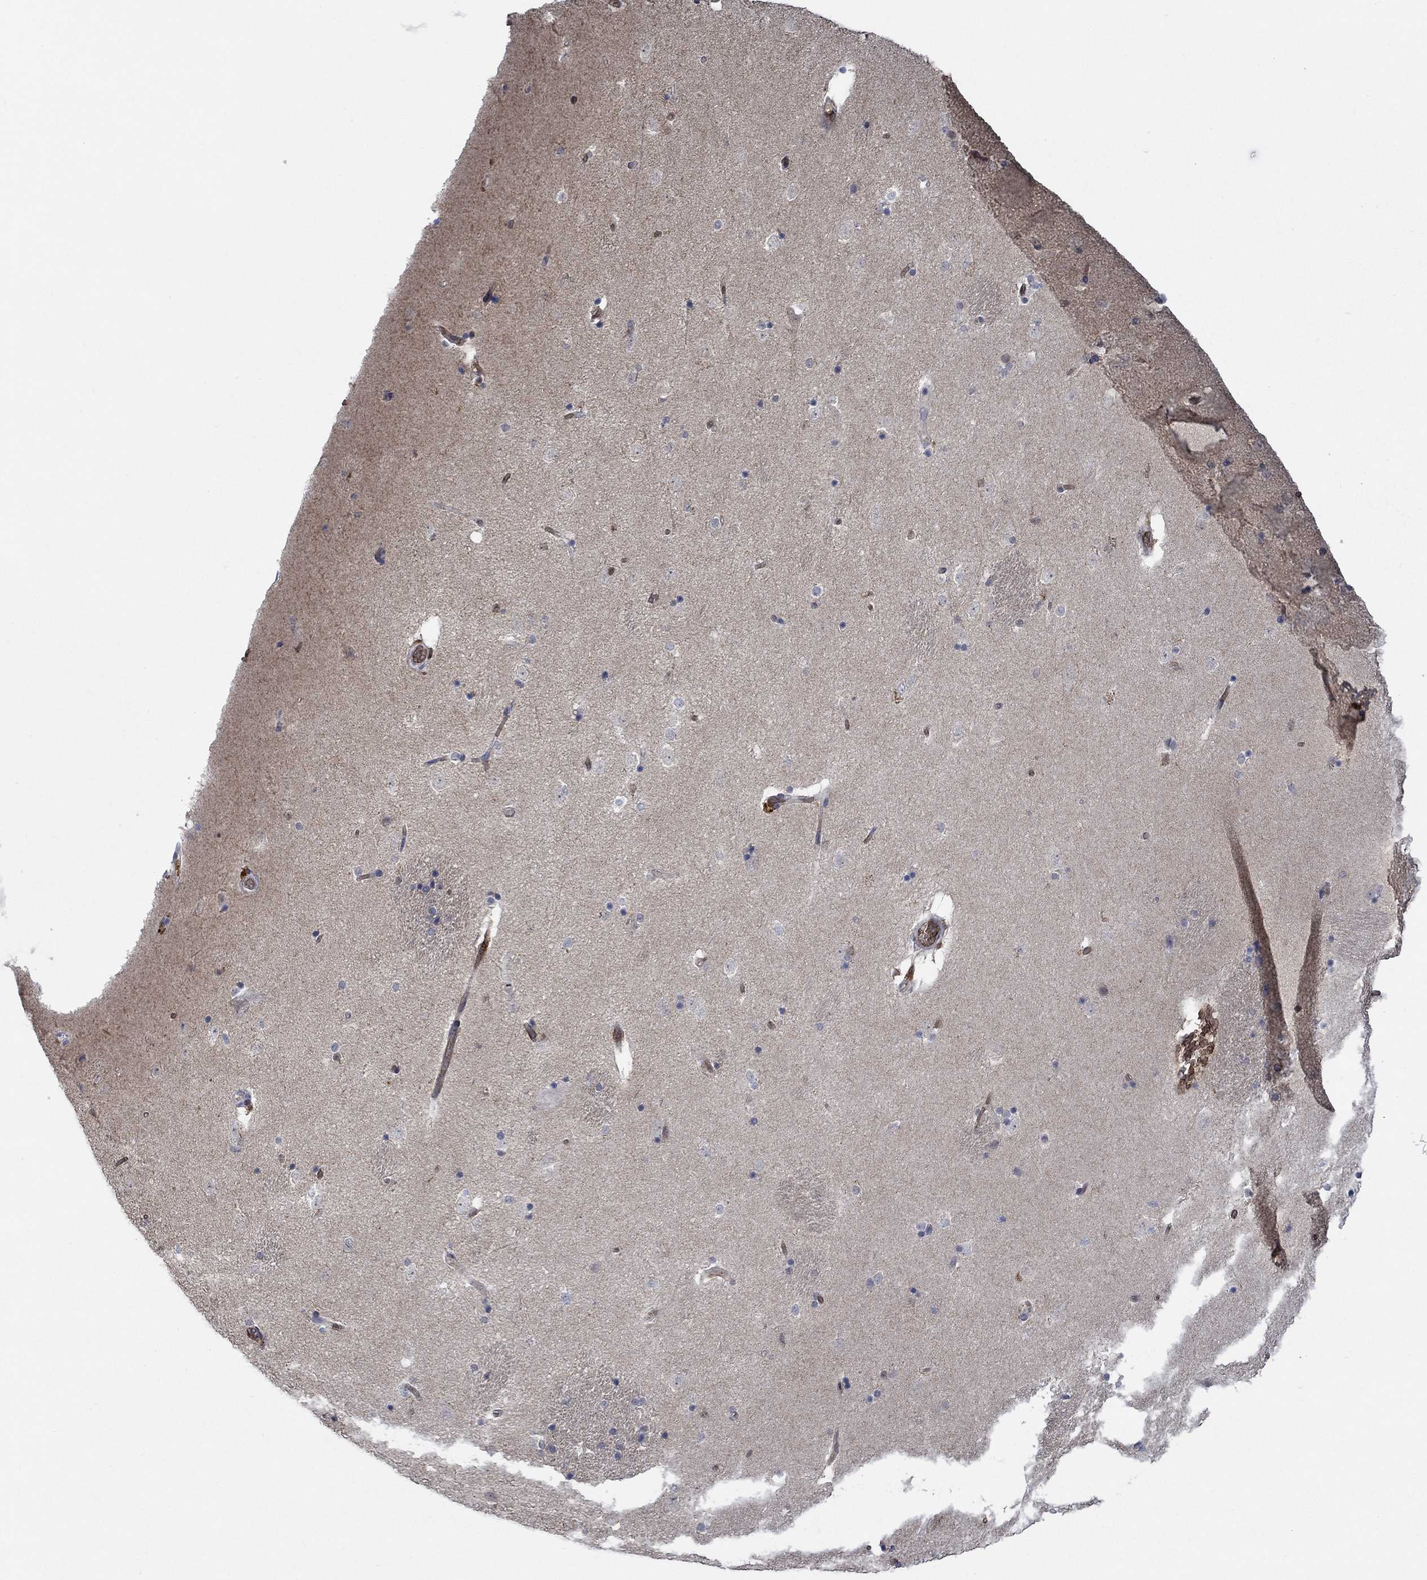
{"staining": {"intensity": "moderate", "quantity": "<25%", "location": "cytoplasmic/membranous"}, "tissue": "caudate", "cell_type": "Glial cells", "image_type": "normal", "snomed": [{"axis": "morphology", "description": "Normal tissue, NOS"}, {"axis": "topography", "description": "Lateral ventricle wall"}], "caption": "A high-resolution micrograph shows immunohistochemistry staining of unremarkable caudate, which demonstrates moderate cytoplasmic/membranous staining in about <25% of glial cells.", "gene": "MPP1", "patient": {"sex": "male", "age": 51}}